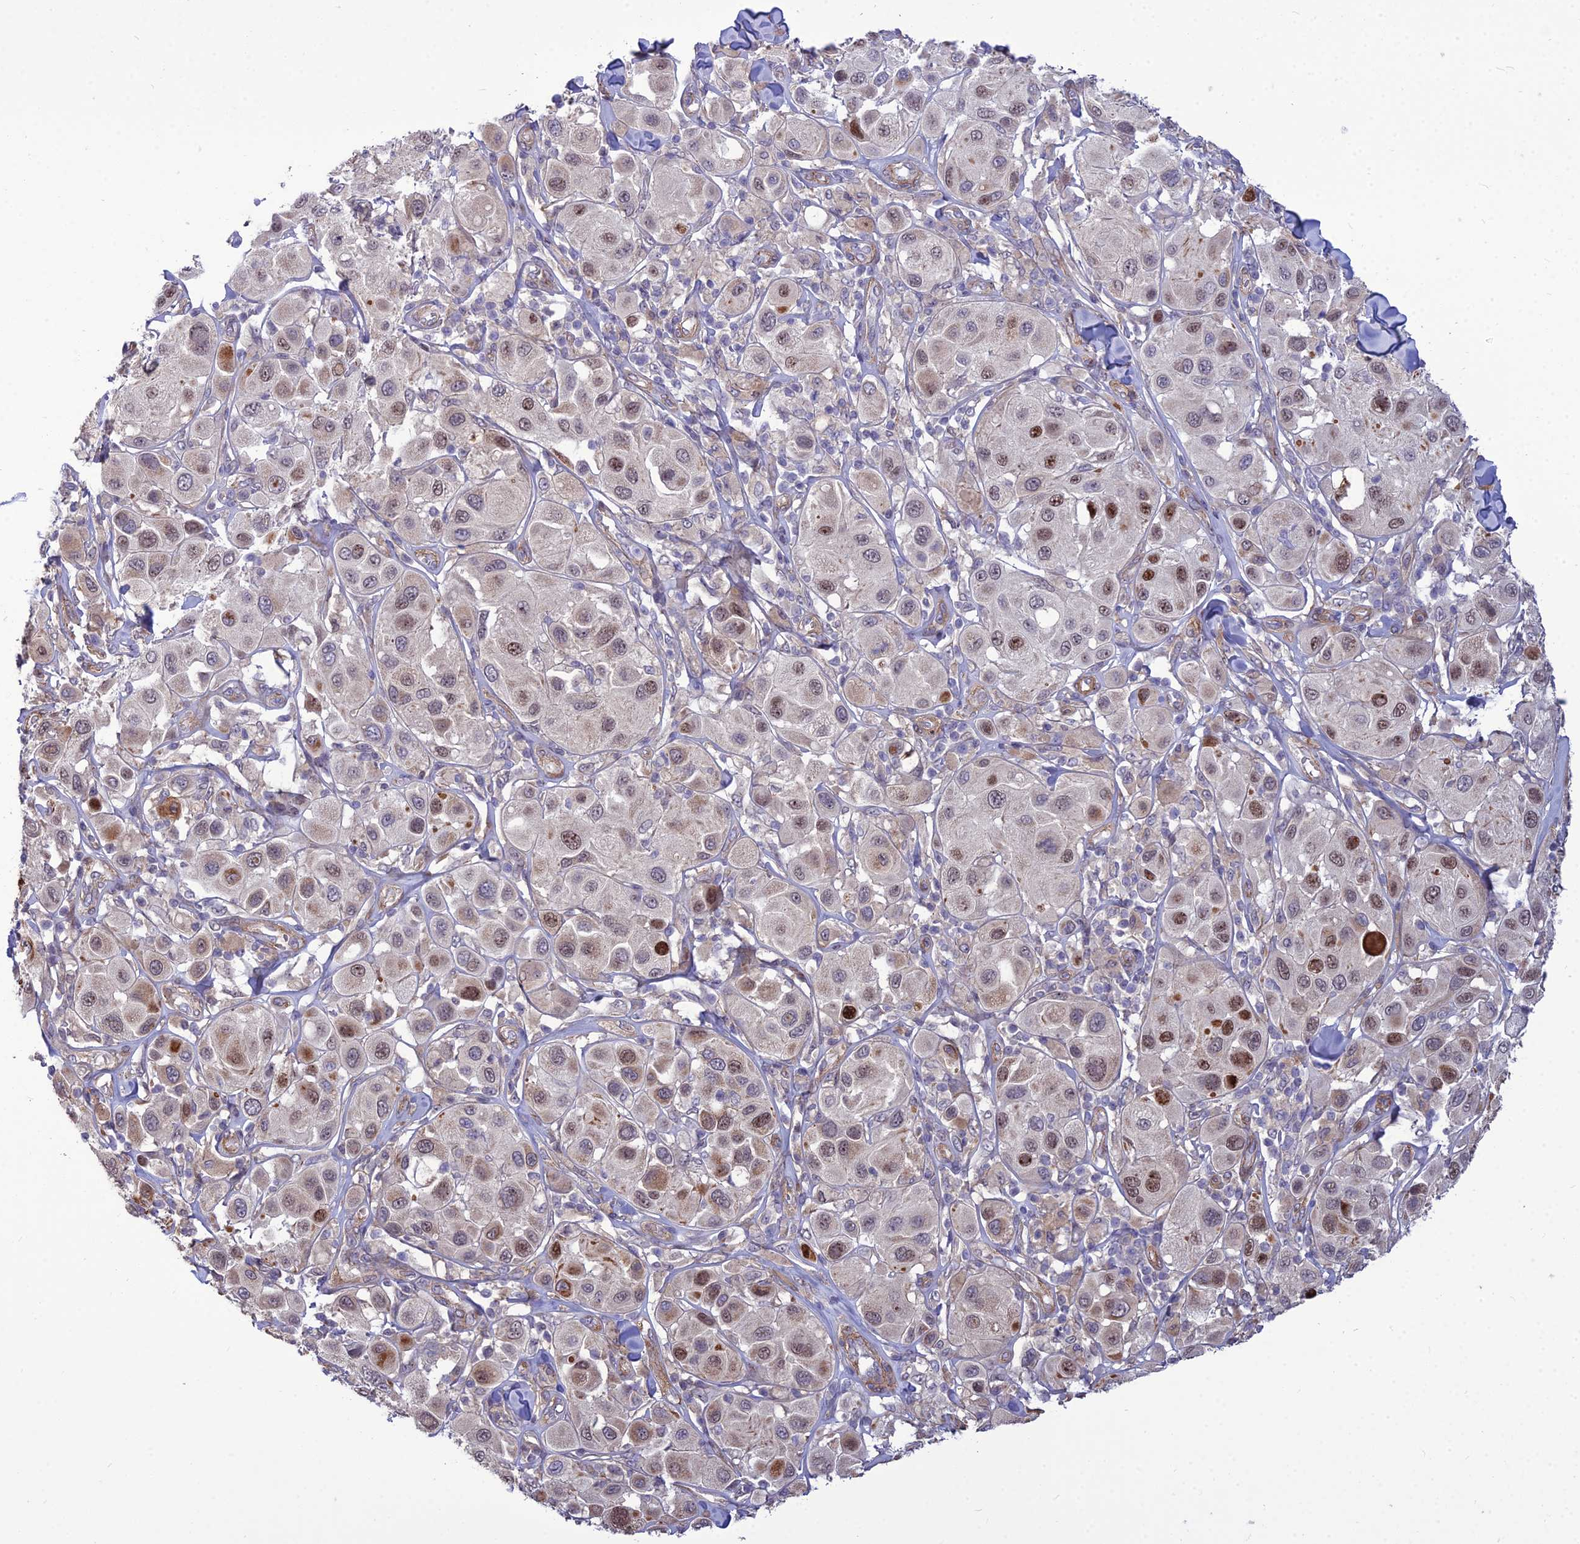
{"staining": {"intensity": "moderate", "quantity": "25%-75%", "location": "nuclear"}, "tissue": "melanoma", "cell_type": "Tumor cells", "image_type": "cancer", "snomed": [{"axis": "morphology", "description": "Malignant melanoma, Metastatic site"}, {"axis": "topography", "description": "Skin"}], "caption": "A photomicrograph of malignant melanoma (metastatic site) stained for a protein displays moderate nuclear brown staining in tumor cells. The staining was performed using DAB (3,3'-diaminobenzidine), with brown indicating positive protein expression. Nuclei are stained blue with hematoxylin.", "gene": "TSPYL2", "patient": {"sex": "male", "age": 41}}